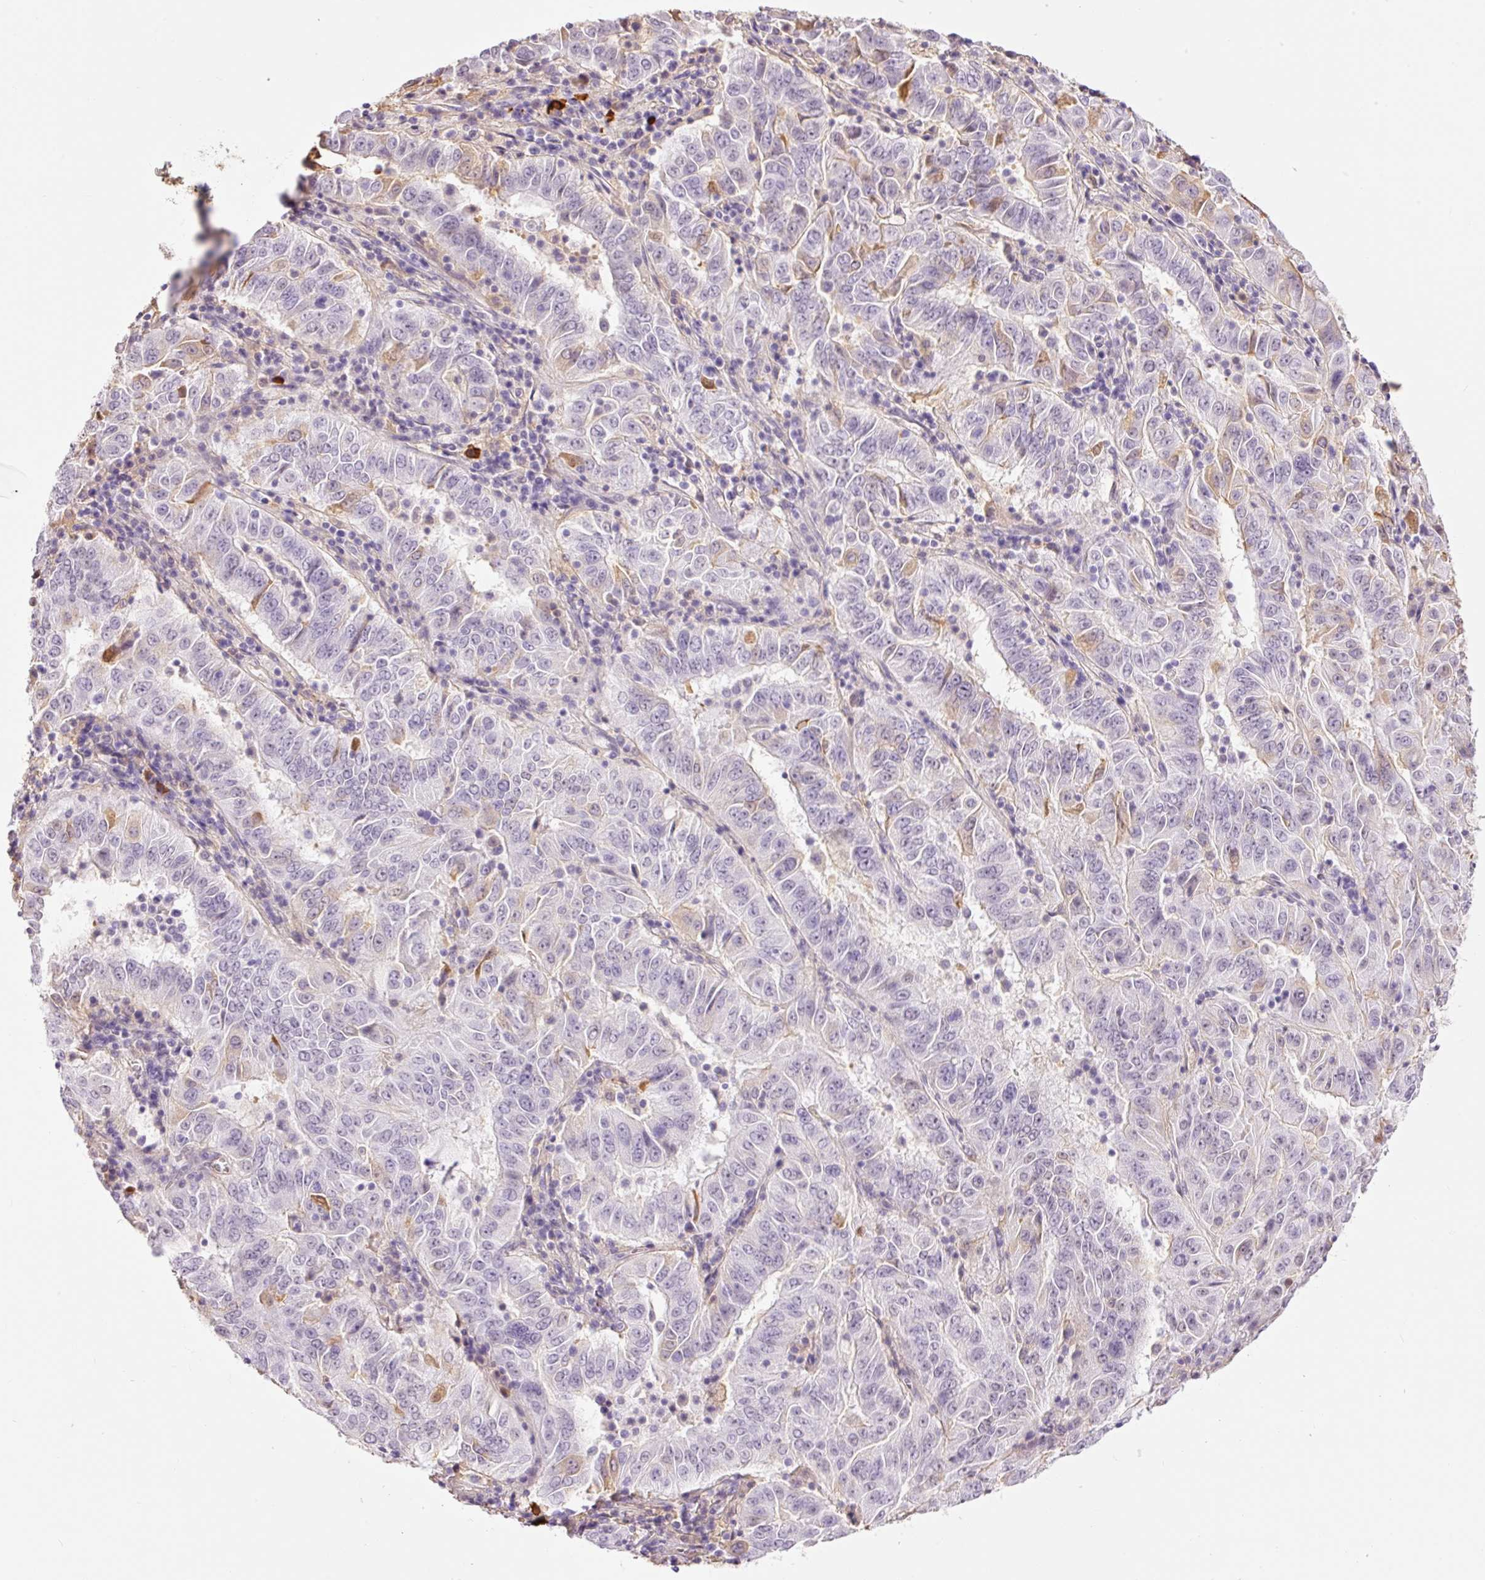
{"staining": {"intensity": "negative", "quantity": "none", "location": "none"}, "tissue": "pancreatic cancer", "cell_type": "Tumor cells", "image_type": "cancer", "snomed": [{"axis": "morphology", "description": "Adenocarcinoma, NOS"}, {"axis": "topography", "description": "Pancreas"}], "caption": "Histopathology image shows no significant protein positivity in tumor cells of pancreatic cancer.", "gene": "PRPF38B", "patient": {"sex": "male", "age": 63}}